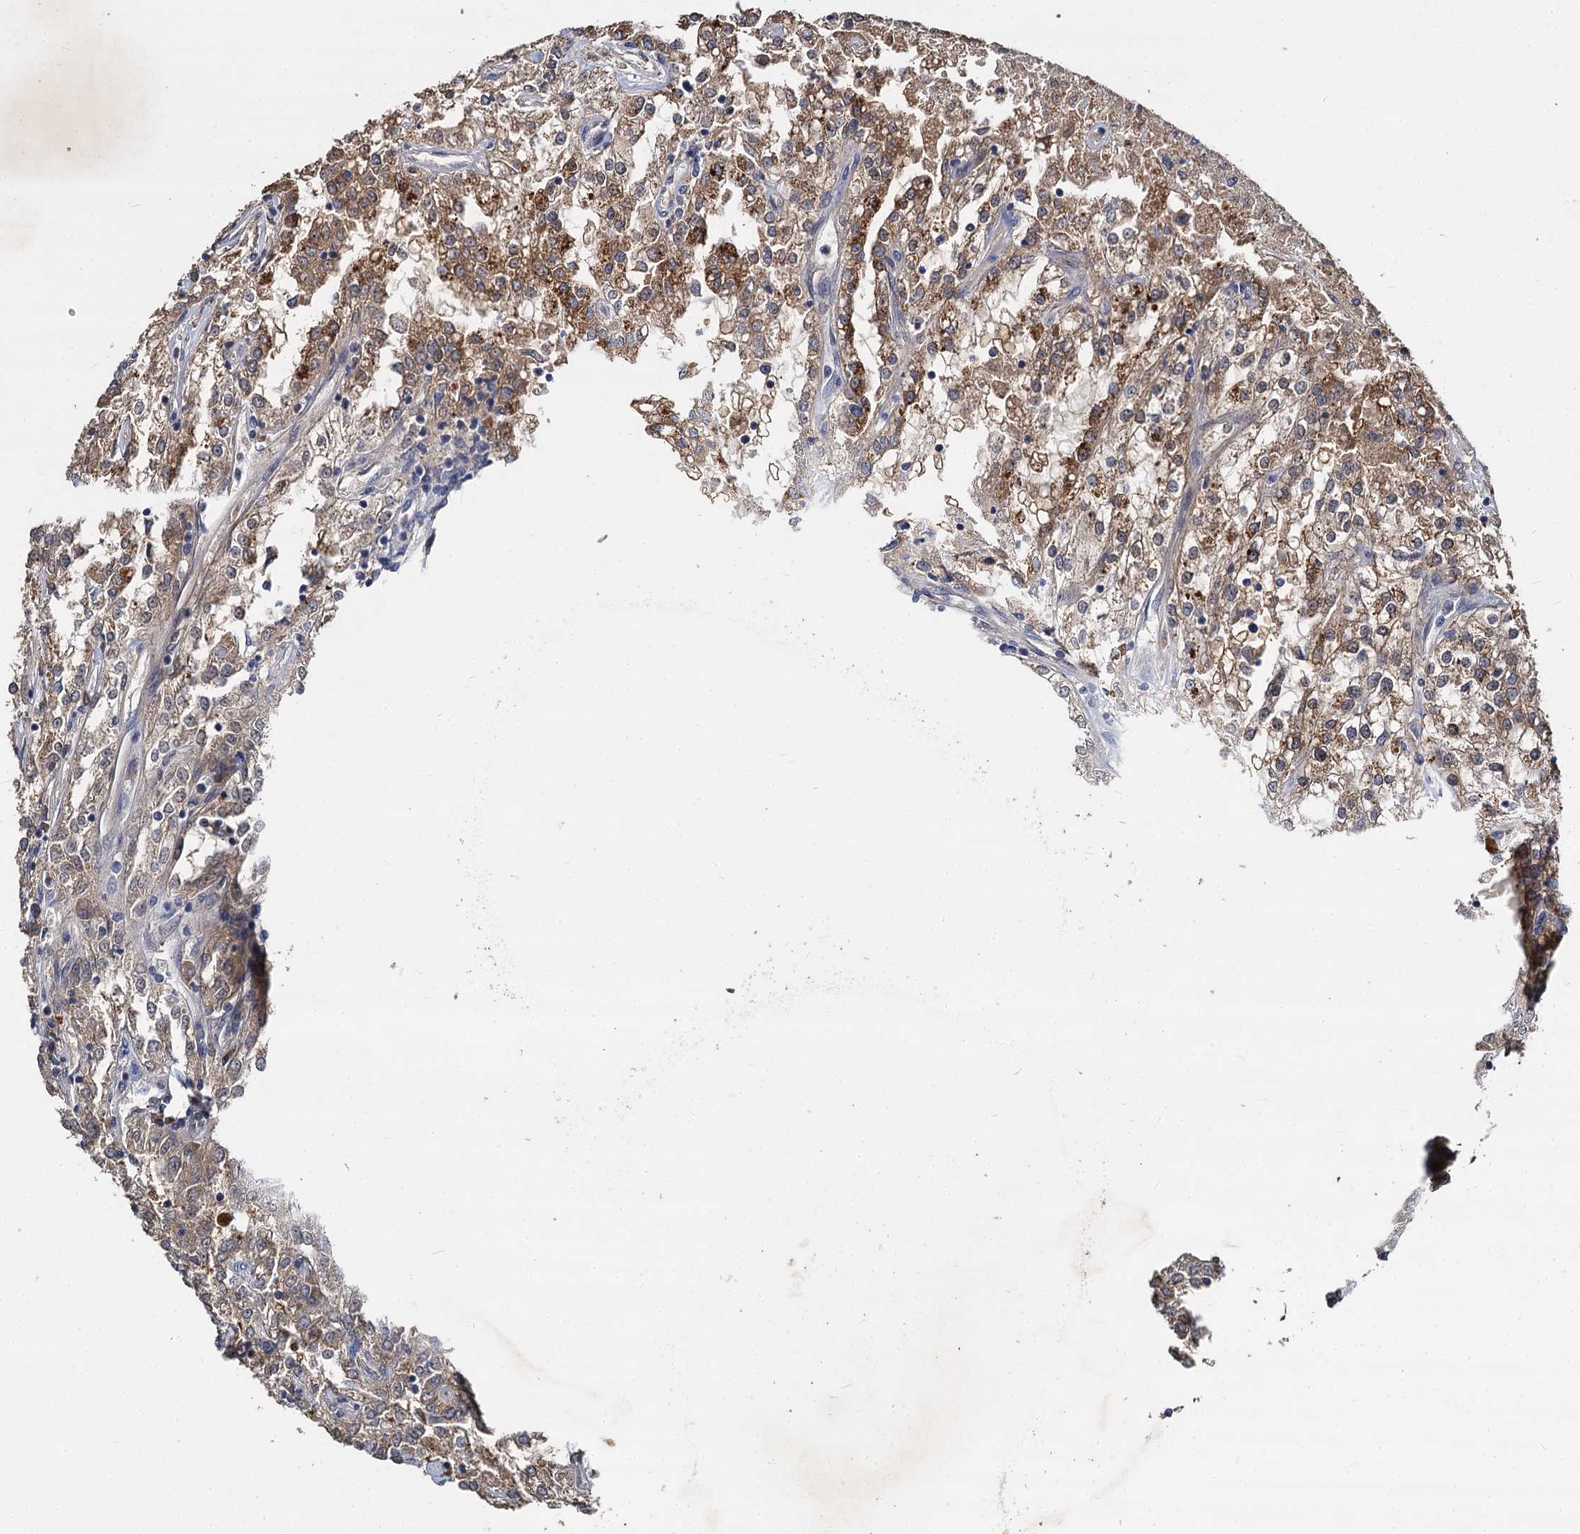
{"staining": {"intensity": "moderate", "quantity": "25%-75%", "location": "cytoplasmic/membranous"}, "tissue": "renal cancer", "cell_type": "Tumor cells", "image_type": "cancer", "snomed": [{"axis": "morphology", "description": "Adenocarcinoma, NOS"}, {"axis": "topography", "description": "Kidney"}], "caption": "Adenocarcinoma (renal) was stained to show a protein in brown. There is medium levels of moderate cytoplasmic/membranous expression in approximately 25%-75% of tumor cells.", "gene": "CCDC184", "patient": {"sex": "female", "age": 52}}